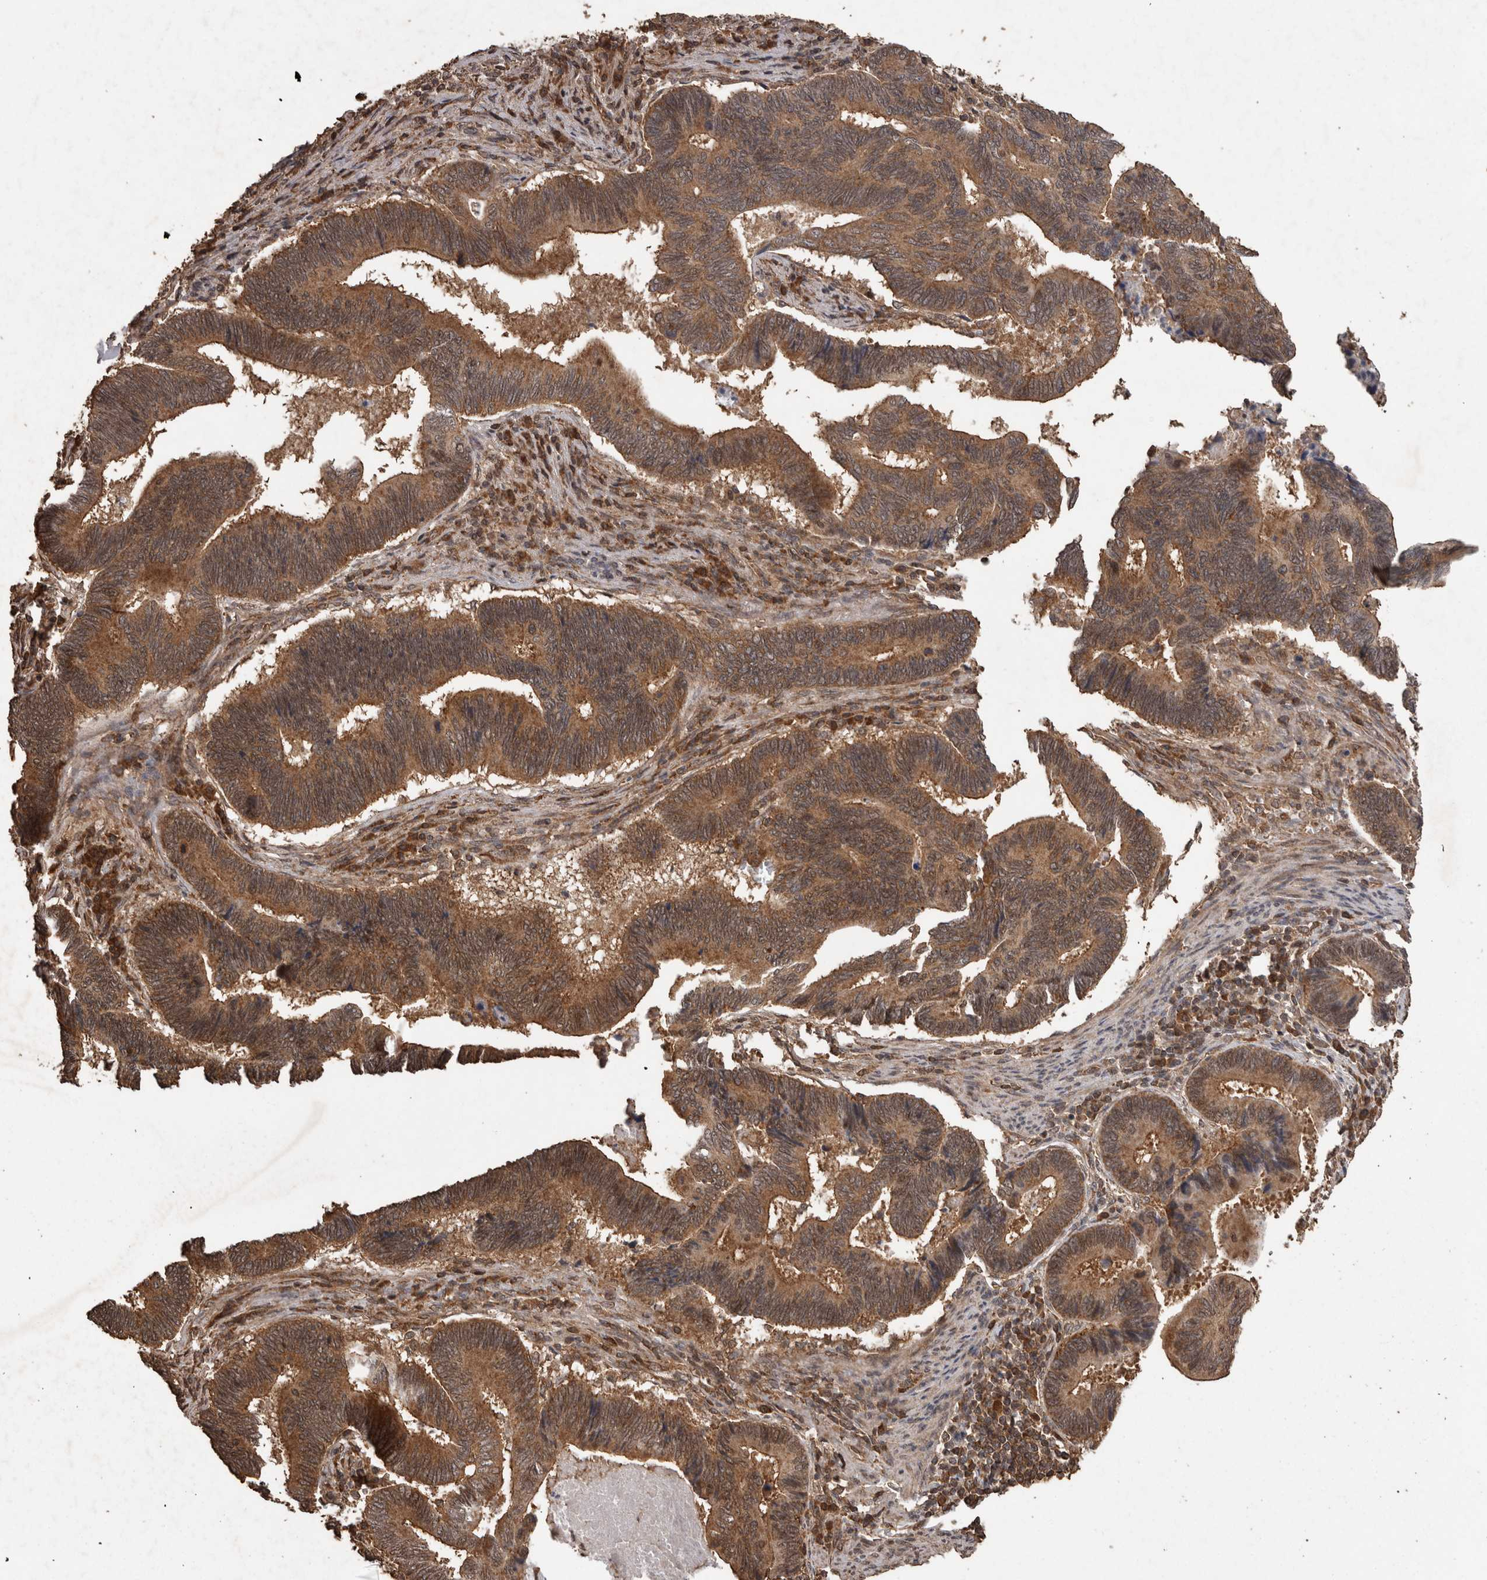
{"staining": {"intensity": "strong", "quantity": ">75%", "location": "cytoplasmic/membranous"}, "tissue": "pancreatic cancer", "cell_type": "Tumor cells", "image_type": "cancer", "snomed": [{"axis": "morphology", "description": "Adenocarcinoma, NOS"}, {"axis": "topography", "description": "Pancreas"}], "caption": "Immunohistochemistry (IHC) histopathology image of pancreatic cancer stained for a protein (brown), which displays high levels of strong cytoplasmic/membranous expression in about >75% of tumor cells.", "gene": "PINK1", "patient": {"sex": "female", "age": 70}}